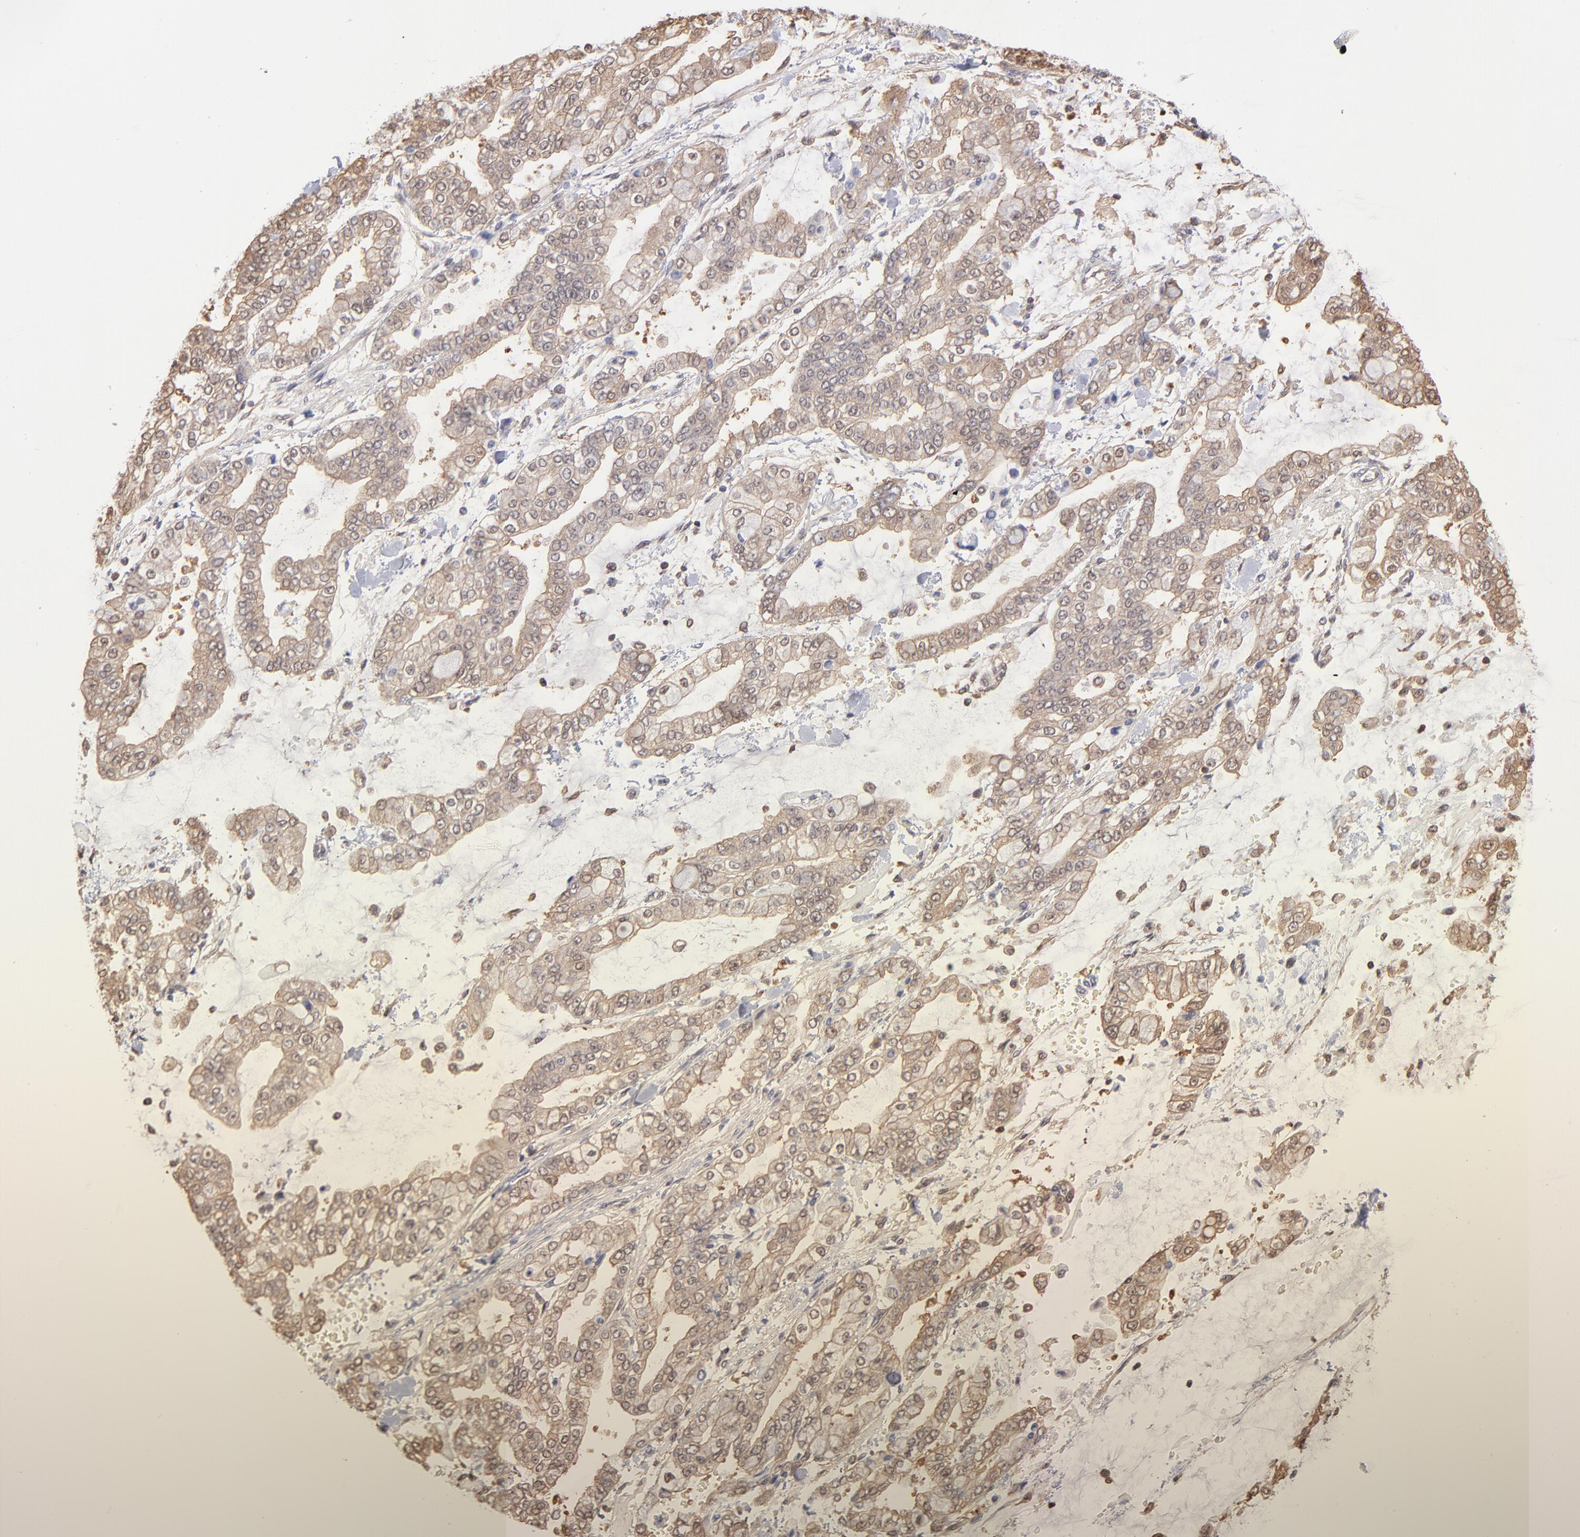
{"staining": {"intensity": "moderate", "quantity": ">75%", "location": "cytoplasmic/membranous"}, "tissue": "stomach cancer", "cell_type": "Tumor cells", "image_type": "cancer", "snomed": [{"axis": "morphology", "description": "Normal tissue, NOS"}, {"axis": "morphology", "description": "Adenocarcinoma, NOS"}, {"axis": "topography", "description": "Stomach, upper"}, {"axis": "topography", "description": "Stomach"}], "caption": "Protein positivity by immunohistochemistry (IHC) exhibits moderate cytoplasmic/membranous expression in approximately >75% of tumor cells in stomach cancer. The staining was performed using DAB, with brown indicating positive protein expression. Nuclei are stained blue with hematoxylin.", "gene": "MAP2K2", "patient": {"sex": "male", "age": 76}}